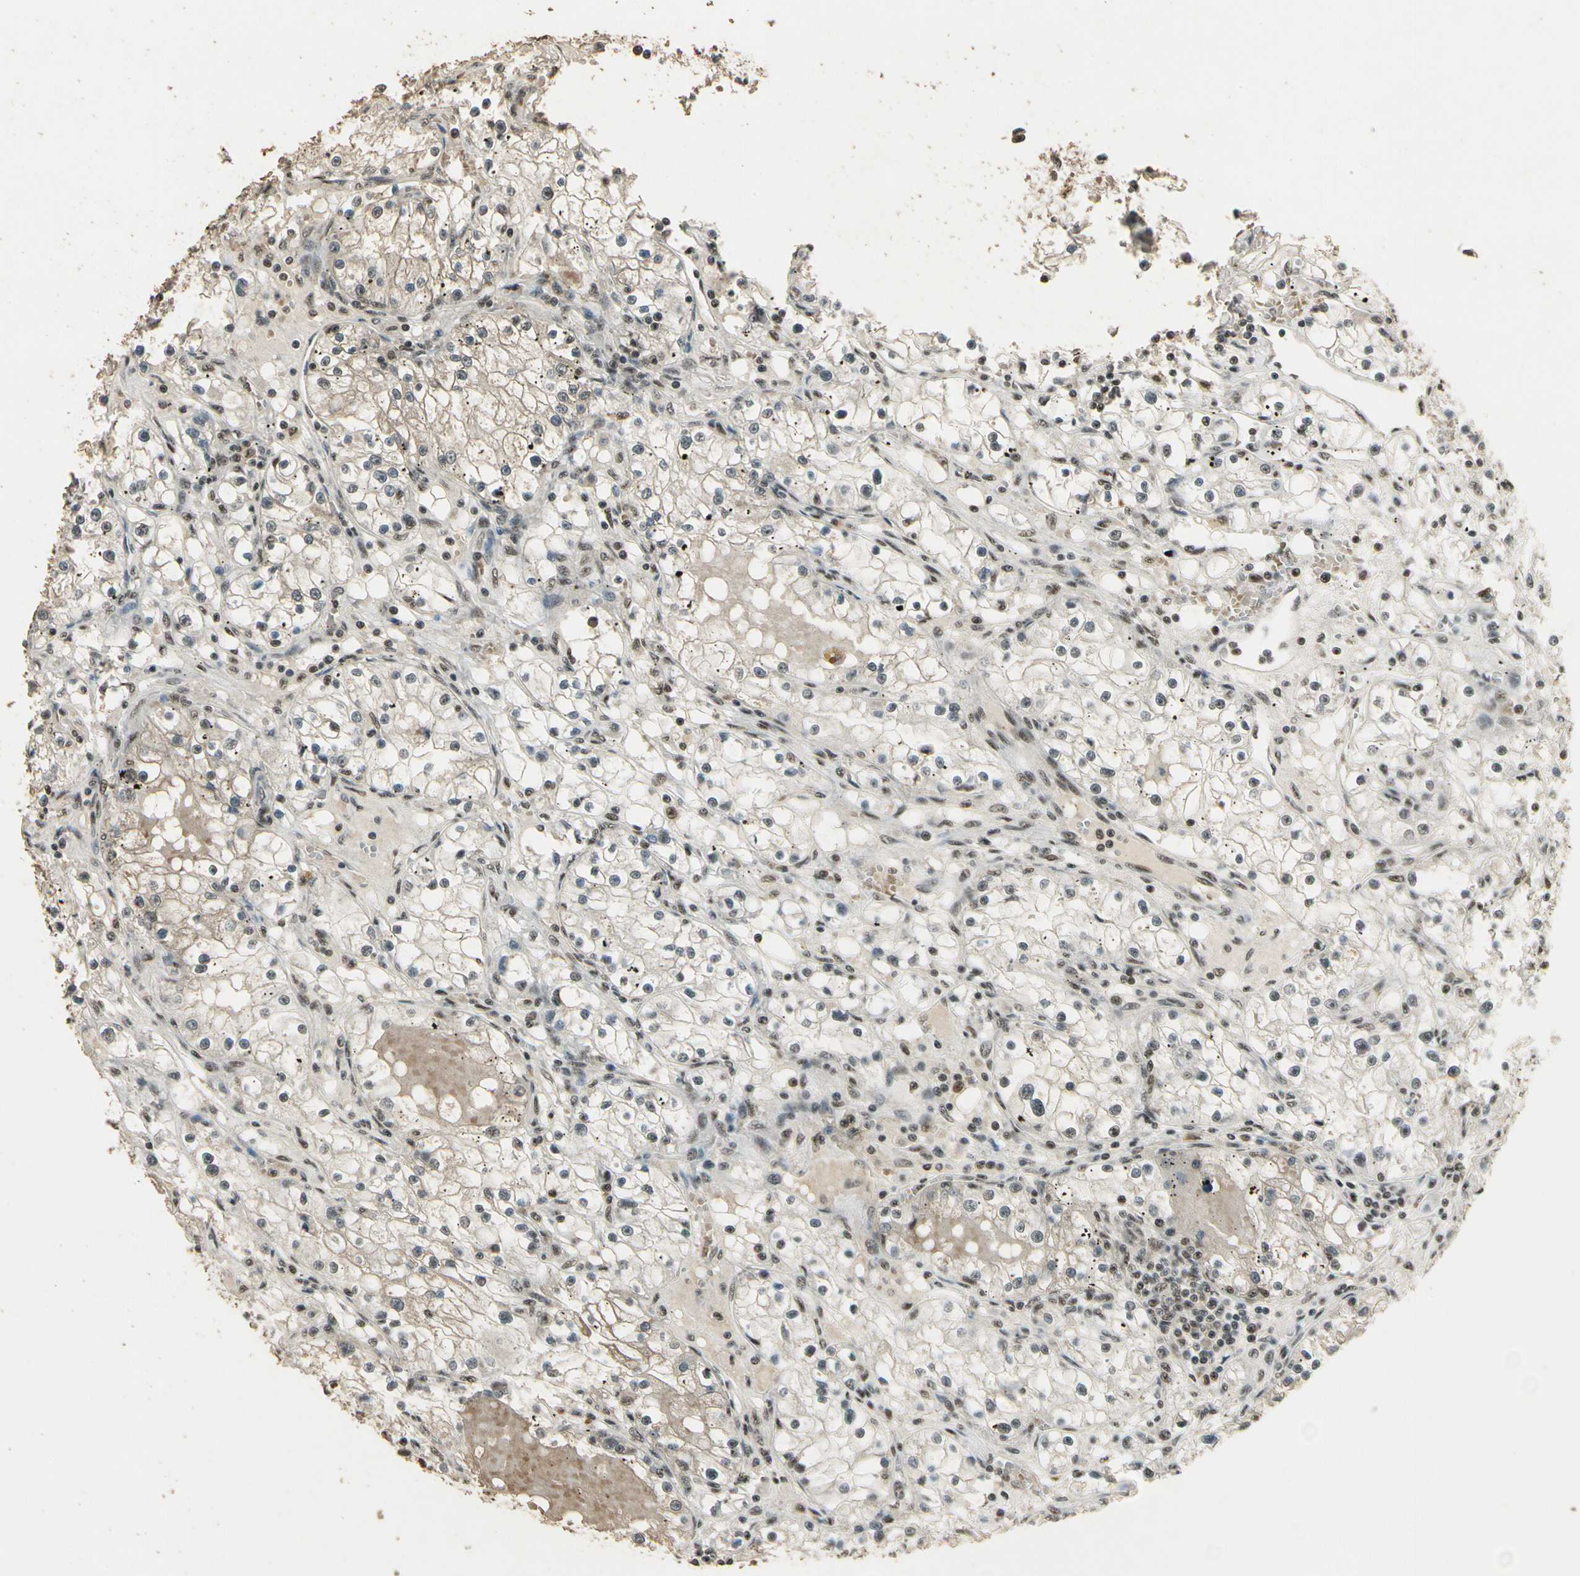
{"staining": {"intensity": "weak", "quantity": ">75%", "location": "nuclear"}, "tissue": "renal cancer", "cell_type": "Tumor cells", "image_type": "cancer", "snomed": [{"axis": "morphology", "description": "Adenocarcinoma, NOS"}, {"axis": "topography", "description": "Kidney"}], "caption": "High-power microscopy captured an immunohistochemistry (IHC) photomicrograph of adenocarcinoma (renal), revealing weak nuclear staining in about >75% of tumor cells.", "gene": "RBM25", "patient": {"sex": "male", "age": 56}}